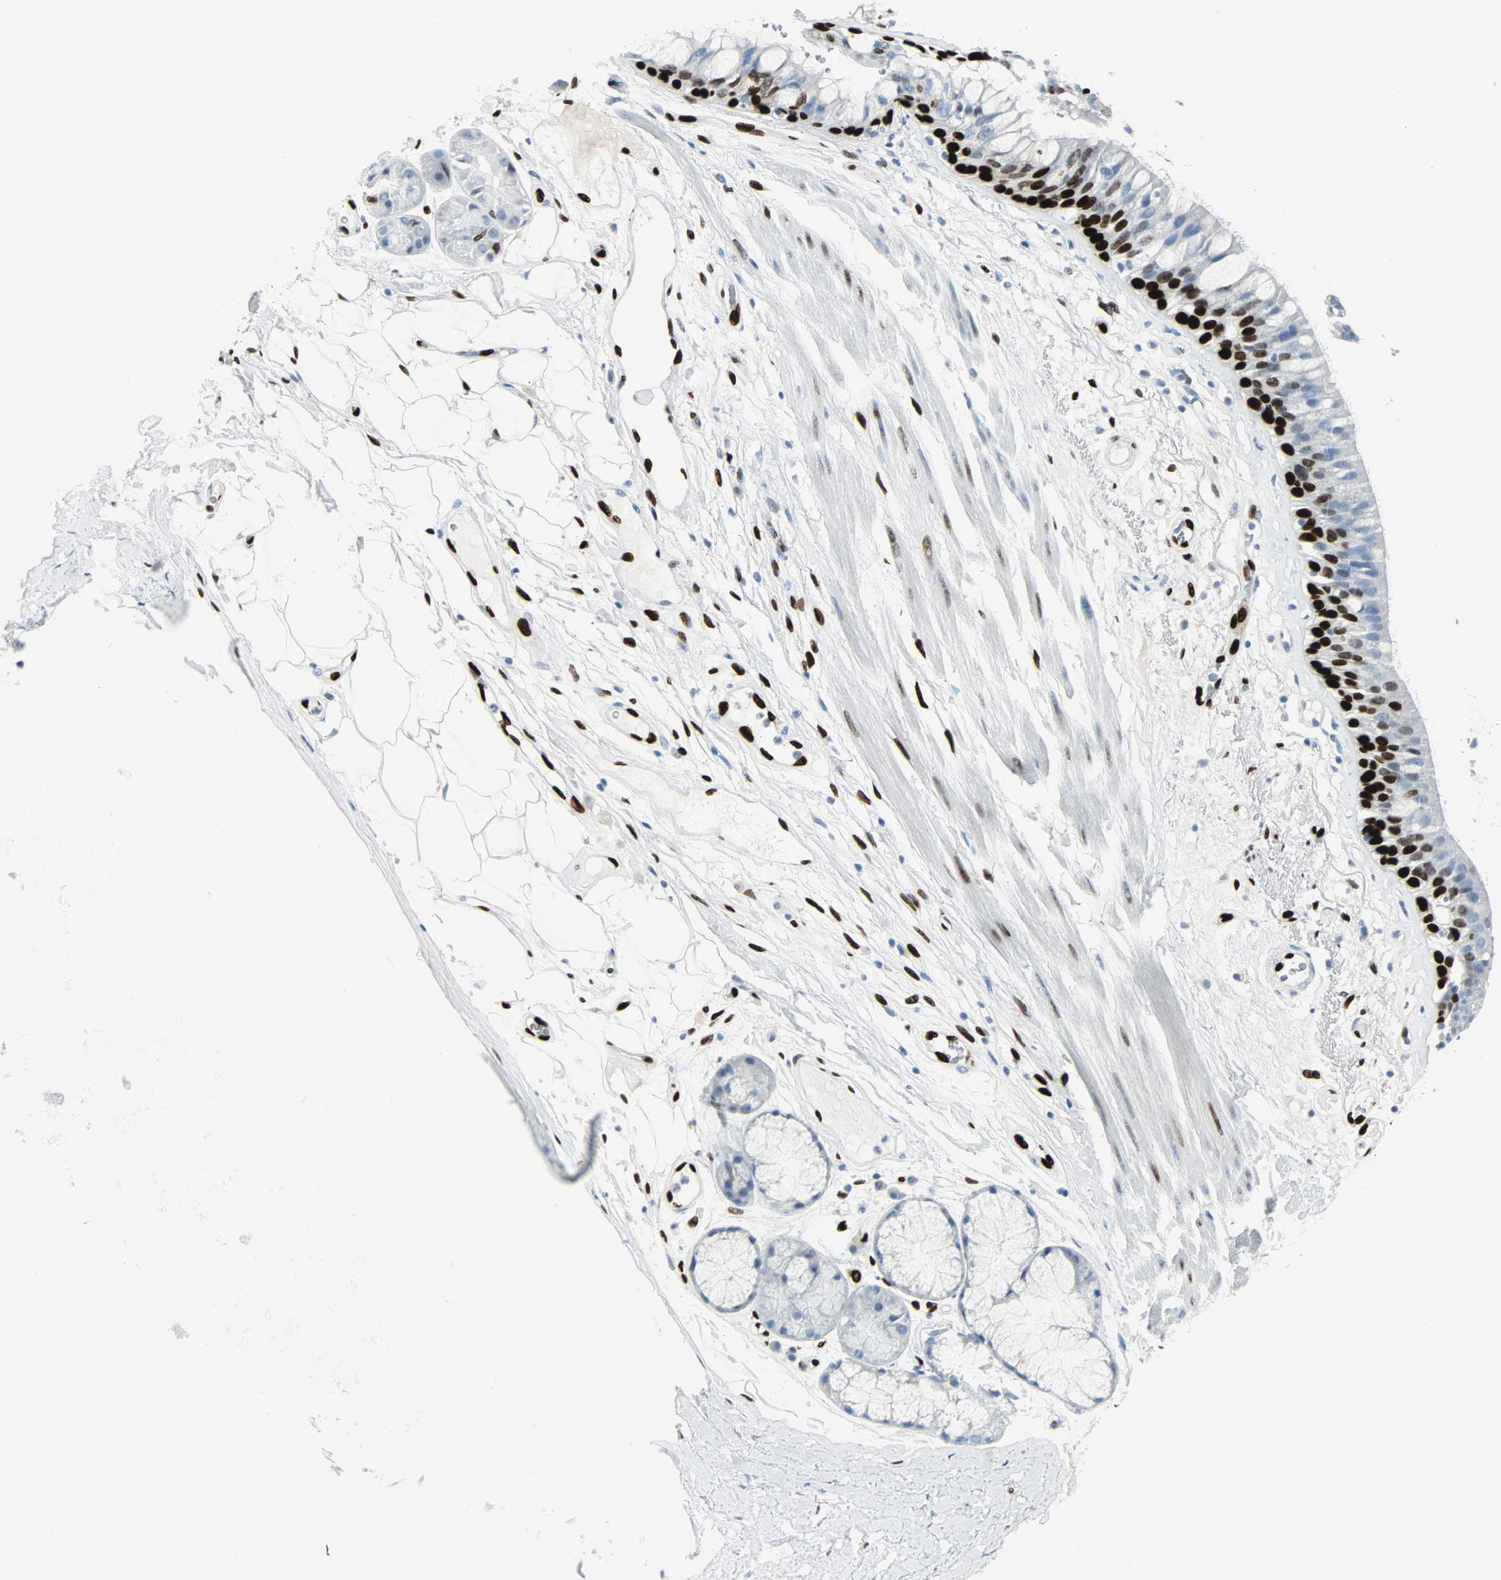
{"staining": {"intensity": "strong", "quantity": "25%-75%", "location": "nuclear"}, "tissue": "bronchus", "cell_type": "Respiratory epithelial cells", "image_type": "normal", "snomed": [{"axis": "morphology", "description": "Normal tissue, NOS"}, {"axis": "topography", "description": "Bronchus"}], "caption": "A high-resolution micrograph shows immunohistochemistry staining of normal bronchus, which shows strong nuclear expression in about 25%-75% of respiratory epithelial cells. The staining is performed using DAB brown chromogen to label protein expression. The nuclei are counter-stained blue using hematoxylin.", "gene": "IL33", "patient": {"sex": "male", "age": 66}}